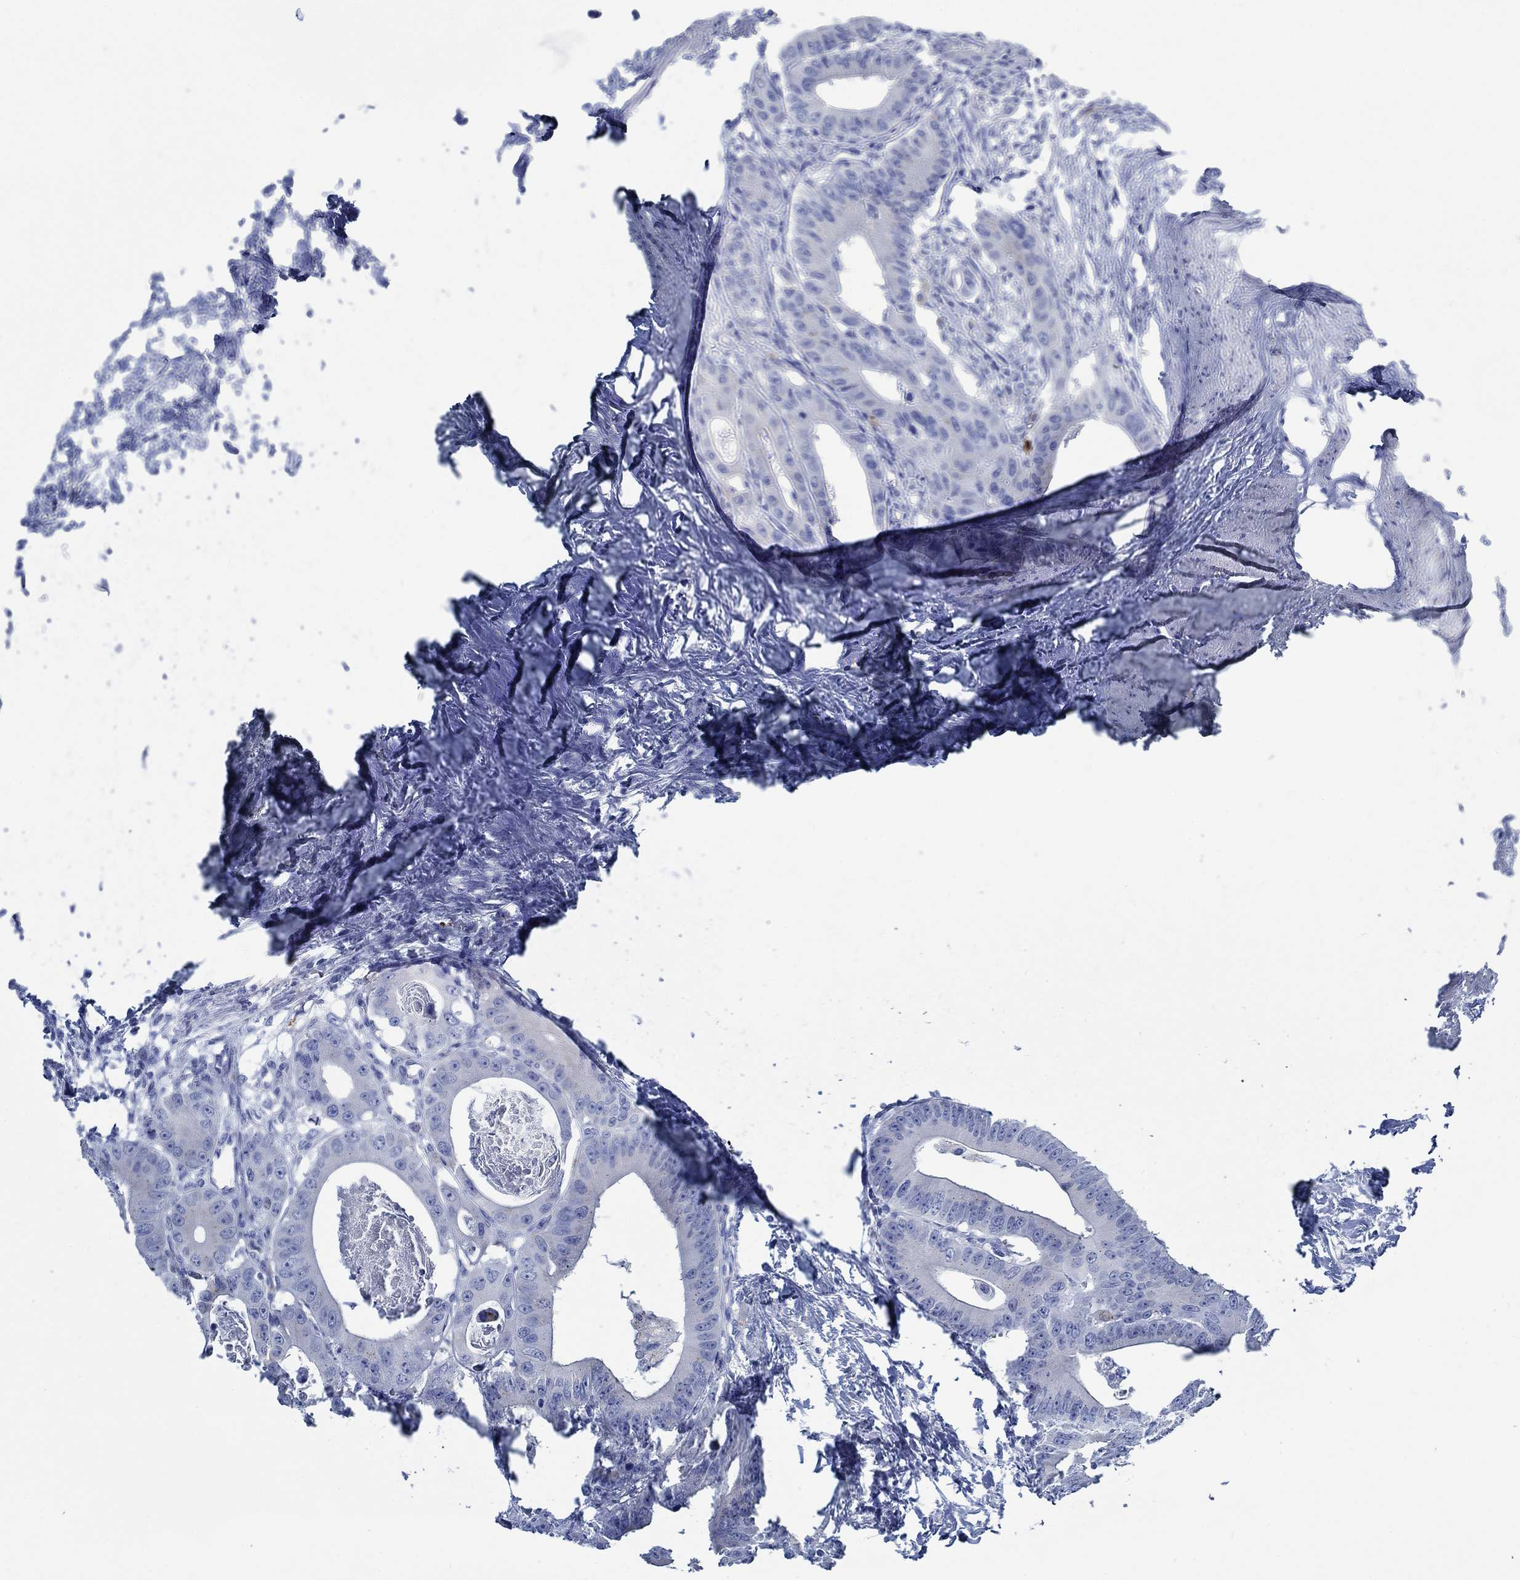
{"staining": {"intensity": "negative", "quantity": "none", "location": "none"}, "tissue": "colorectal cancer", "cell_type": "Tumor cells", "image_type": "cancer", "snomed": [{"axis": "morphology", "description": "Adenocarcinoma, NOS"}, {"axis": "topography", "description": "Rectum"}], "caption": "Tumor cells are negative for protein expression in human colorectal cancer. (Immunohistochemistry (ihc), brightfield microscopy, high magnification).", "gene": "SVEP1", "patient": {"sex": "male", "age": 64}}